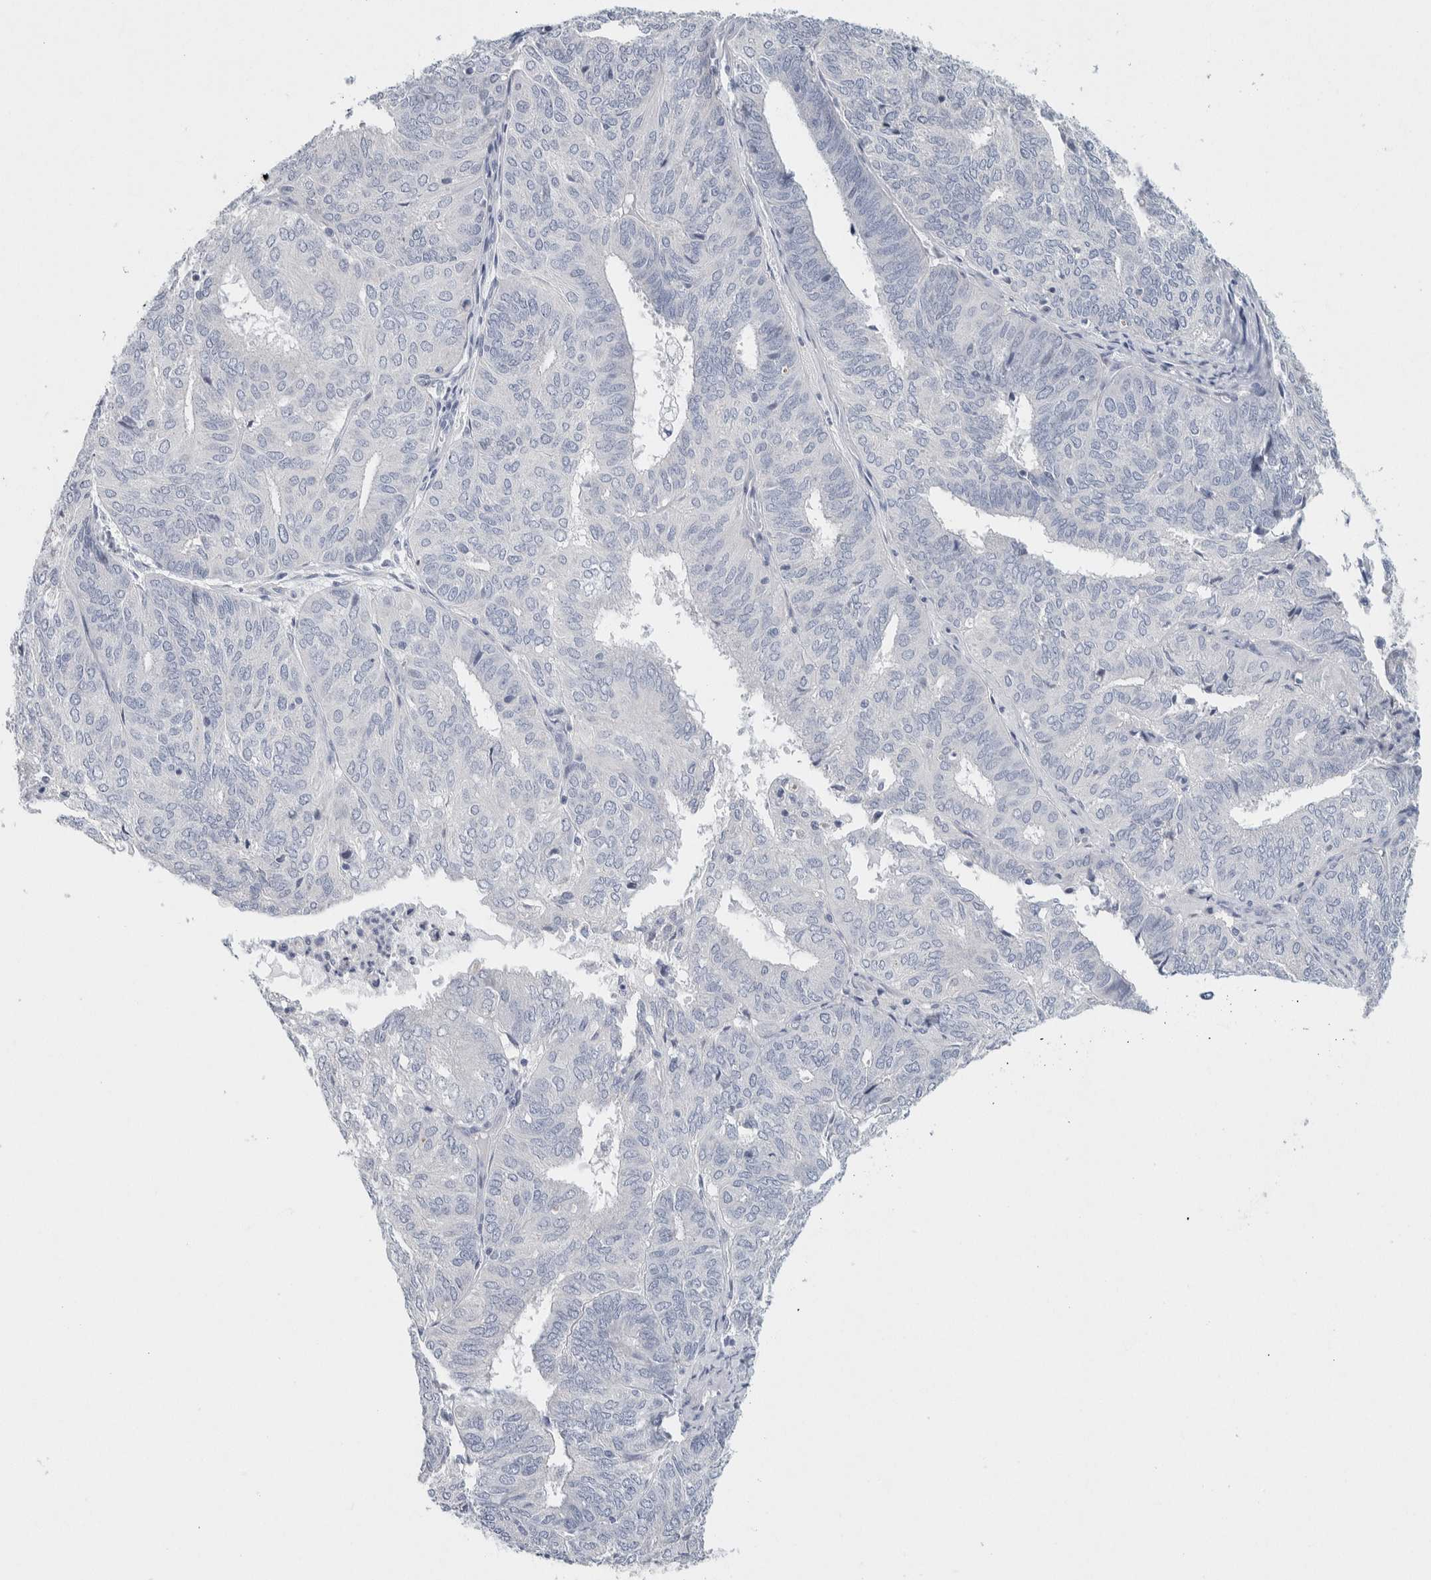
{"staining": {"intensity": "negative", "quantity": "none", "location": "none"}, "tissue": "endometrial cancer", "cell_type": "Tumor cells", "image_type": "cancer", "snomed": [{"axis": "morphology", "description": "Adenocarcinoma, NOS"}, {"axis": "topography", "description": "Uterus"}], "caption": "Photomicrograph shows no protein positivity in tumor cells of adenocarcinoma (endometrial) tissue.", "gene": "SCN2A", "patient": {"sex": "female", "age": 60}}